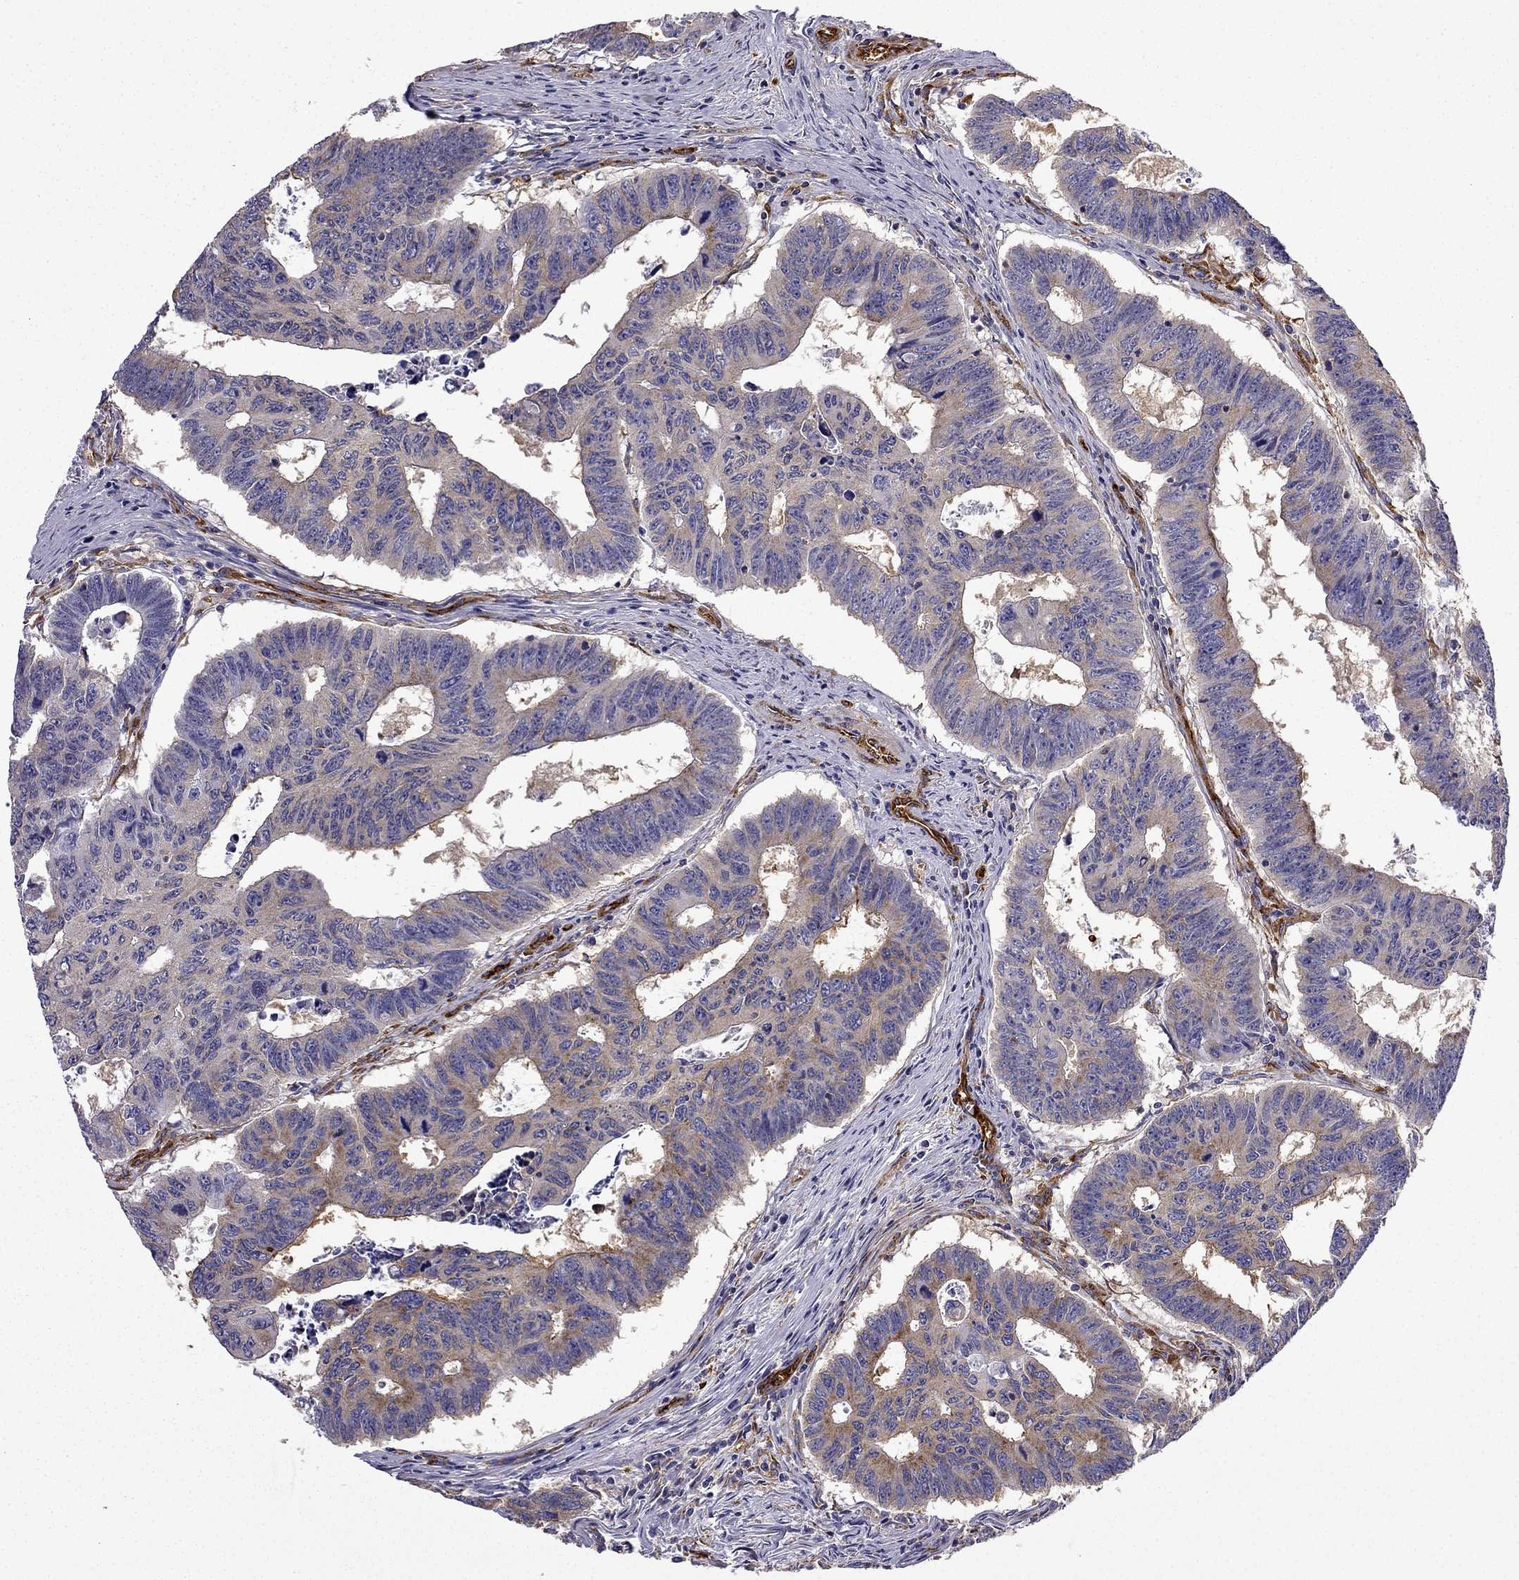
{"staining": {"intensity": "moderate", "quantity": ">75%", "location": "cytoplasmic/membranous"}, "tissue": "colorectal cancer", "cell_type": "Tumor cells", "image_type": "cancer", "snomed": [{"axis": "morphology", "description": "Adenocarcinoma, NOS"}, {"axis": "topography", "description": "Appendix"}, {"axis": "topography", "description": "Colon"}, {"axis": "topography", "description": "Cecum"}, {"axis": "topography", "description": "Colon asc"}], "caption": "This histopathology image exhibits colorectal cancer (adenocarcinoma) stained with immunohistochemistry to label a protein in brown. The cytoplasmic/membranous of tumor cells show moderate positivity for the protein. Nuclei are counter-stained blue.", "gene": "MAP4", "patient": {"sex": "female", "age": 85}}